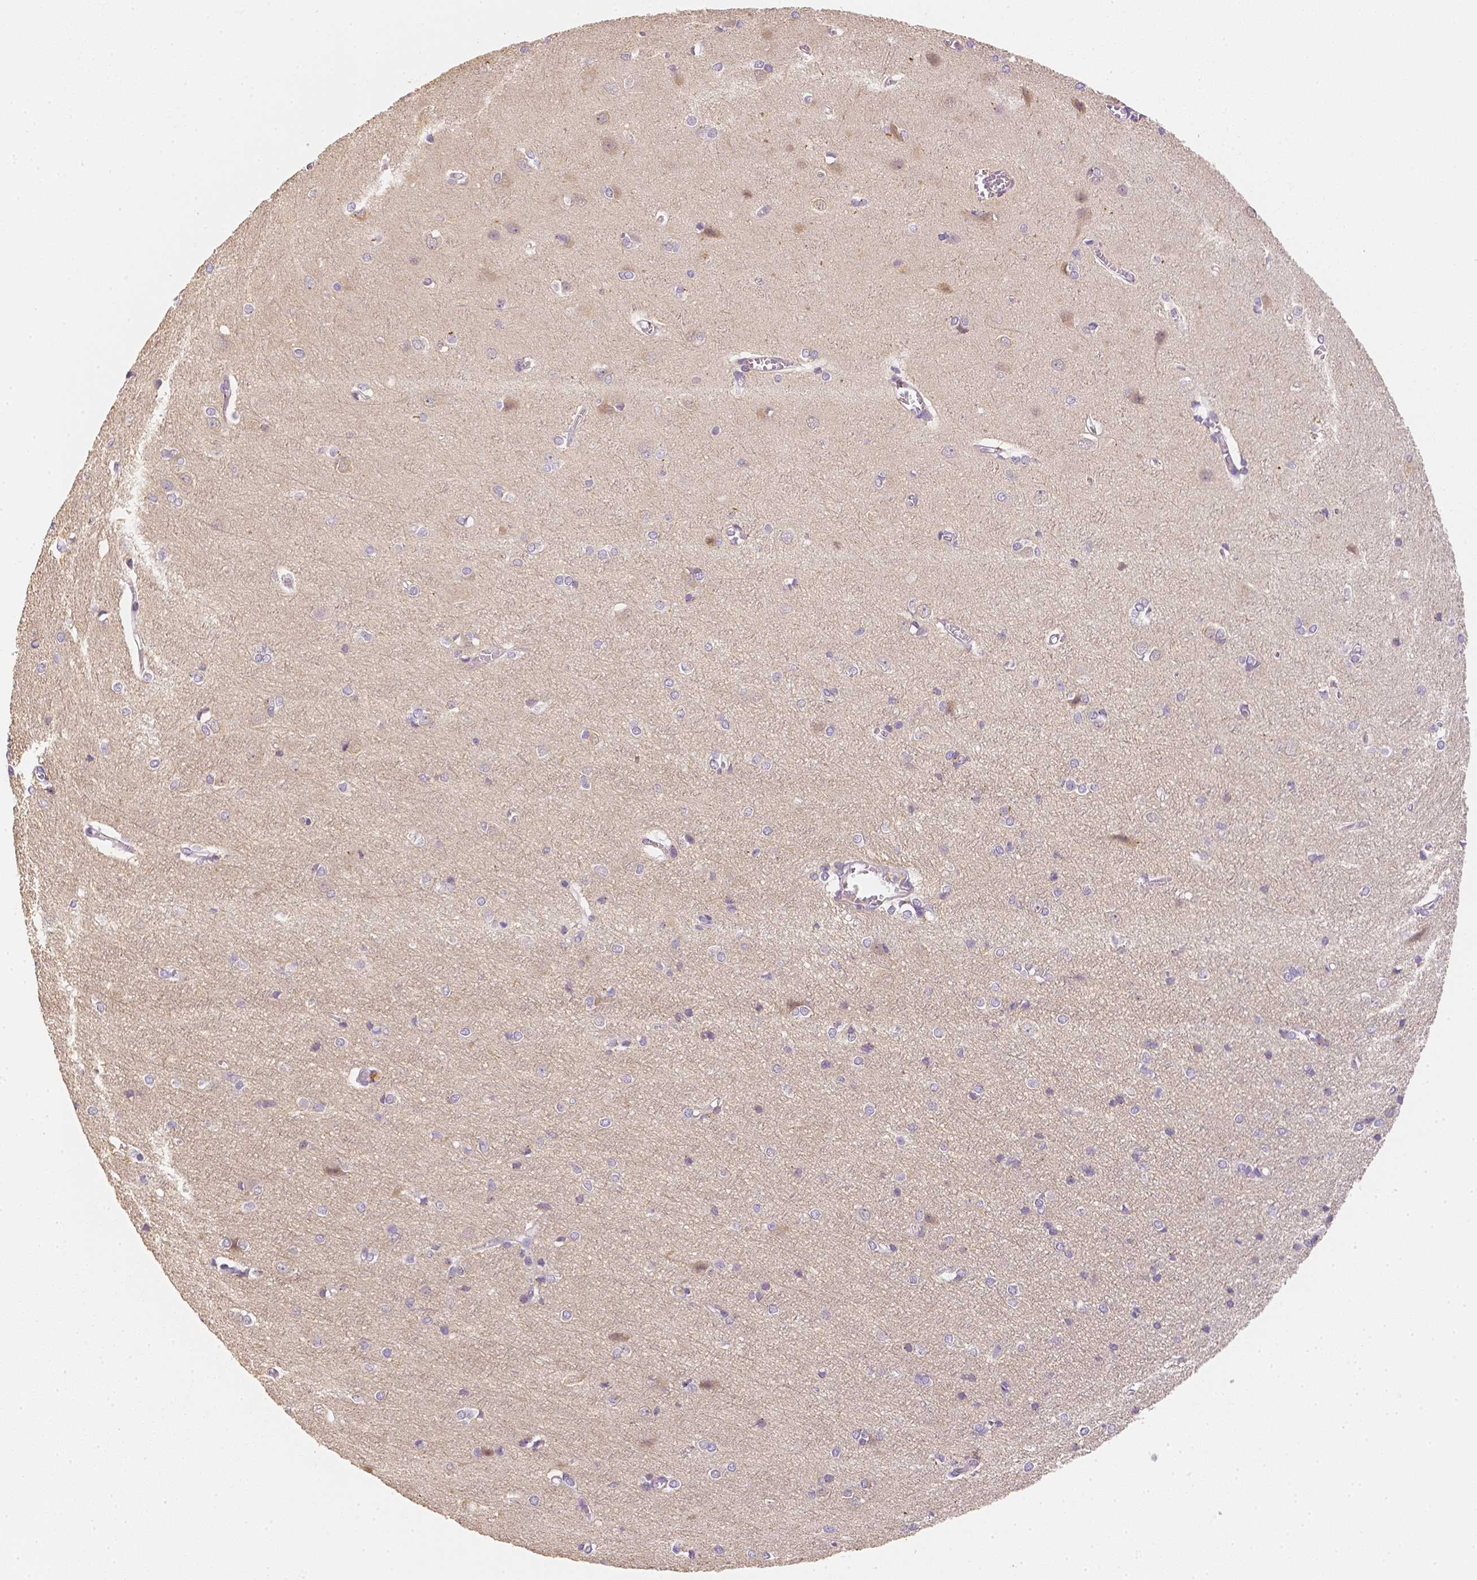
{"staining": {"intensity": "negative", "quantity": "none", "location": "none"}, "tissue": "cerebral cortex", "cell_type": "Endothelial cells", "image_type": "normal", "snomed": [{"axis": "morphology", "description": "Normal tissue, NOS"}, {"axis": "topography", "description": "Cerebral cortex"}], "caption": "Histopathology image shows no protein expression in endothelial cells of benign cerebral cortex.", "gene": "C10orf67", "patient": {"sex": "male", "age": 37}}